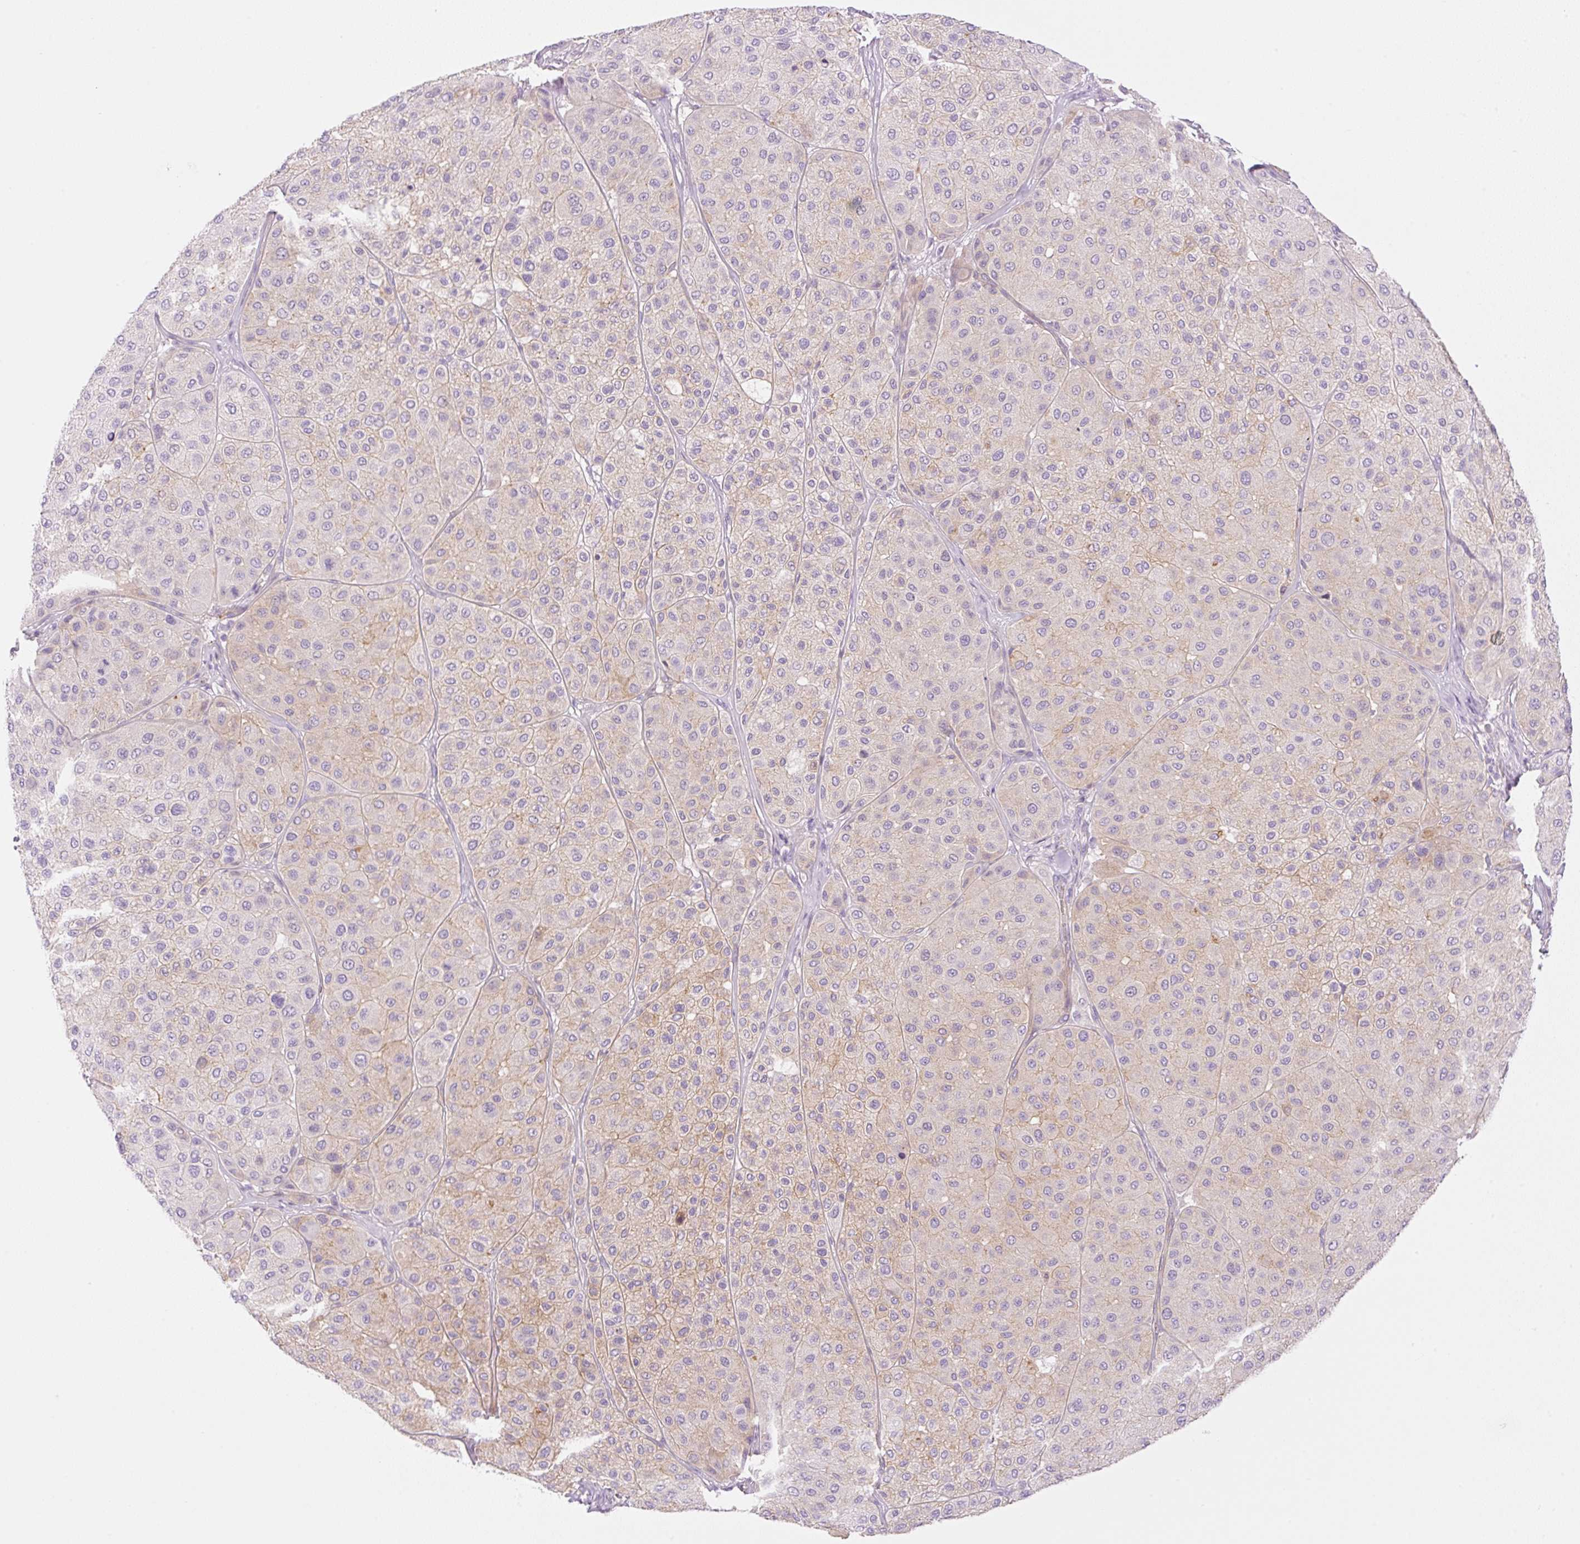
{"staining": {"intensity": "weak", "quantity": "25%-75%", "location": "cytoplasmic/membranous"}, "tissue": "melanoma", "cell_type": "Tumor cells", "image_type": "cancer", "snomed": [{"axis": "morphology", "description": "Malignant melanoma, Metastatic site"}, {"axis": "topography", "description": "Smooth muscle"}], "caption": "IHC histopathology image of melanoma stained for a protein (brown), which shows low levels of weak cytoplasmic/membranous expression in approximately 25%-75% of tumor cells.", "gene": "EHD3", "patient": {"sex": "male", "age": 41}}